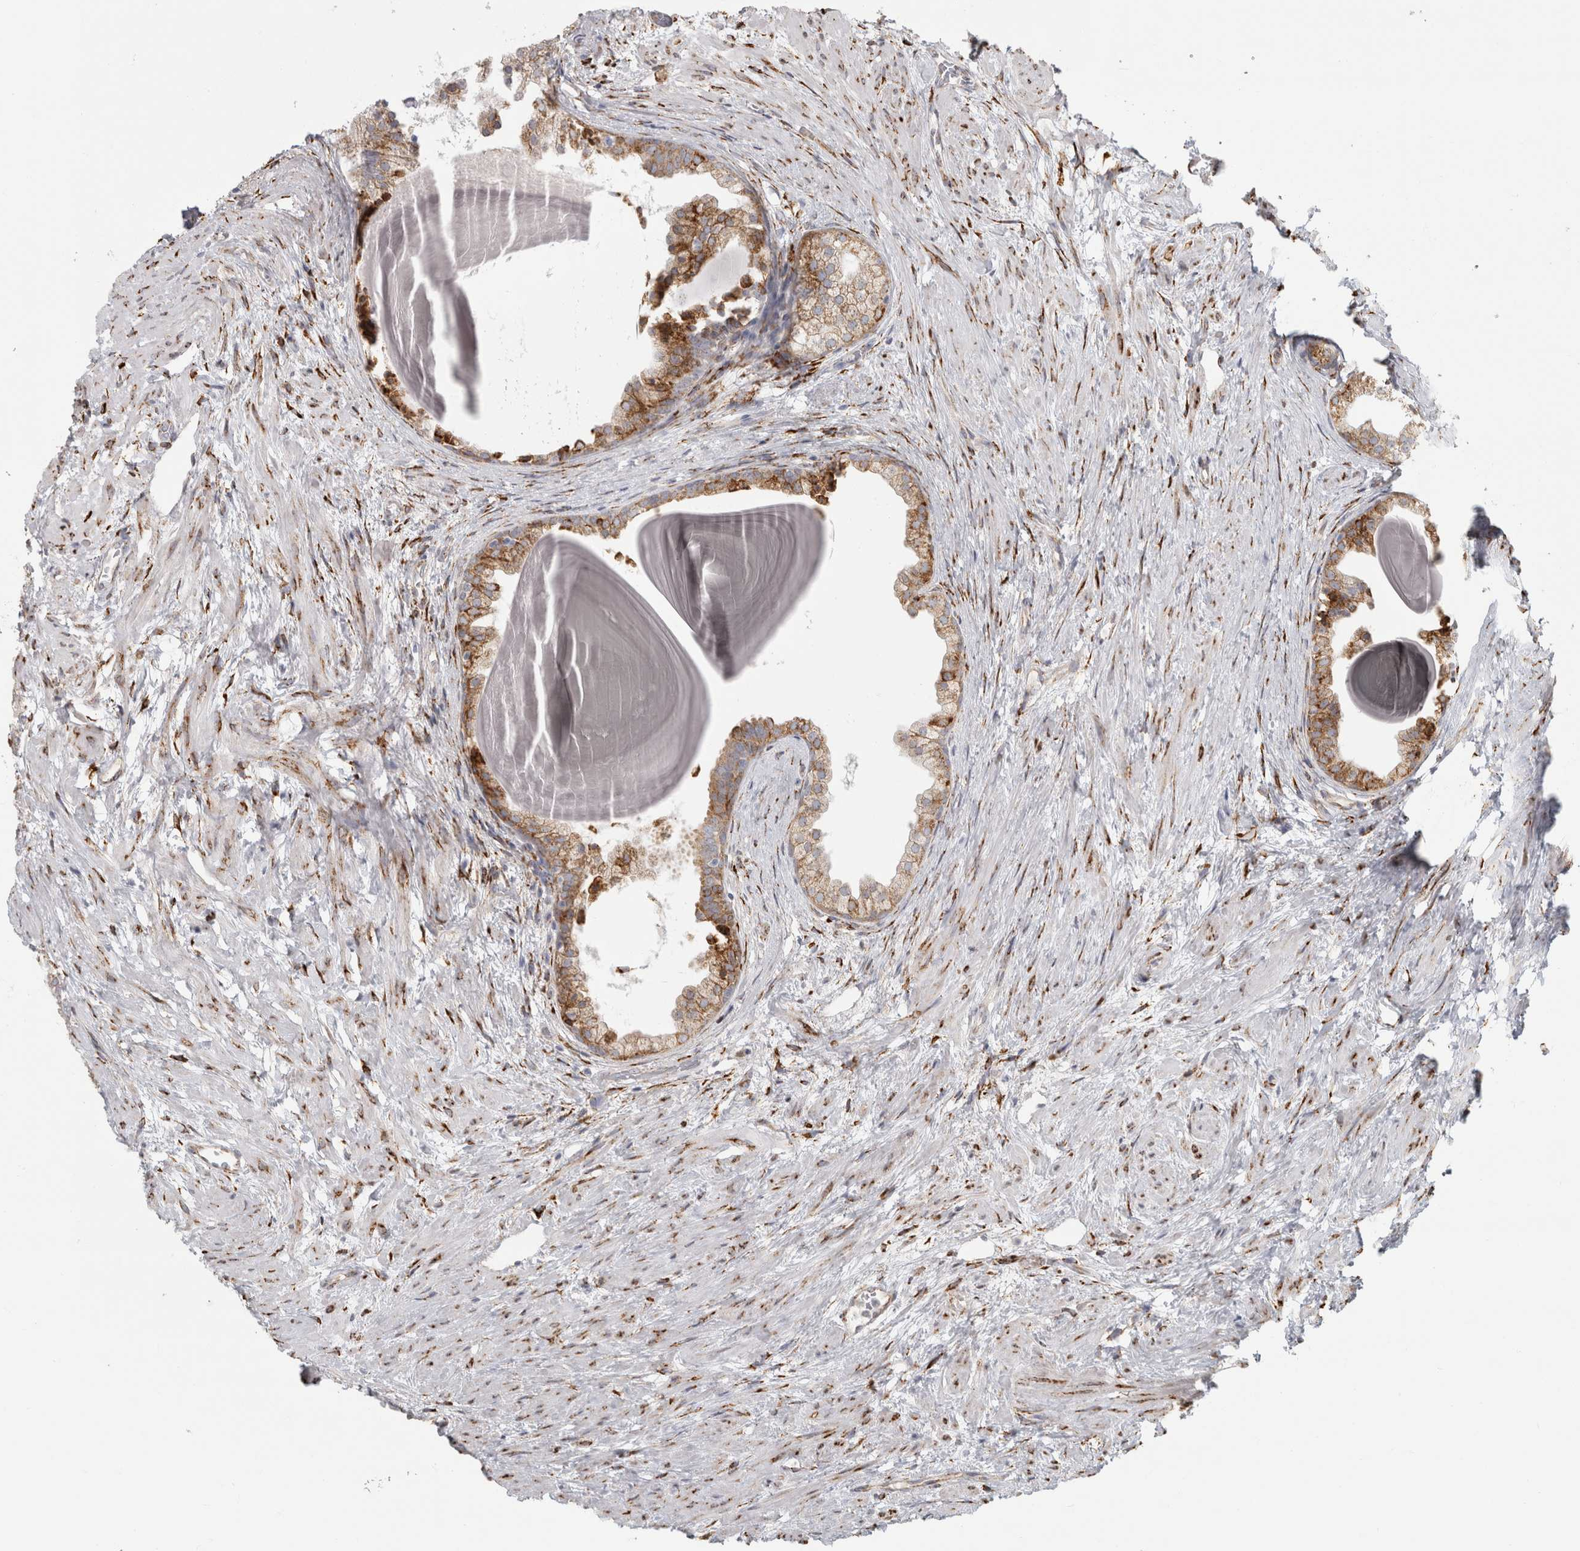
{"staining": {"intensity": "moderate", "quantity": "25%-75%", "location": "cytoplasmic/membranous"}, "tissue": "prostate", "cell_type": "Glandular cells", "image_type": "normal", "snomed": [{"axis": "morphology", "description": "Normal tissue, NOS"}, {"axis": "topography", "description": "Prostate"}], "caption": "Immunohistochemistry (DAB) staining of unremarkable prostate exhibits moderate cytoplasmic/membranous protein staining in approximately 25%-75% of glandular cells. Immunohistochemistry stains the protein of interest in brown and the nuclei are stained blue.", "gene": "OSTN", "patient": {"sex": "male", "age": 48}}